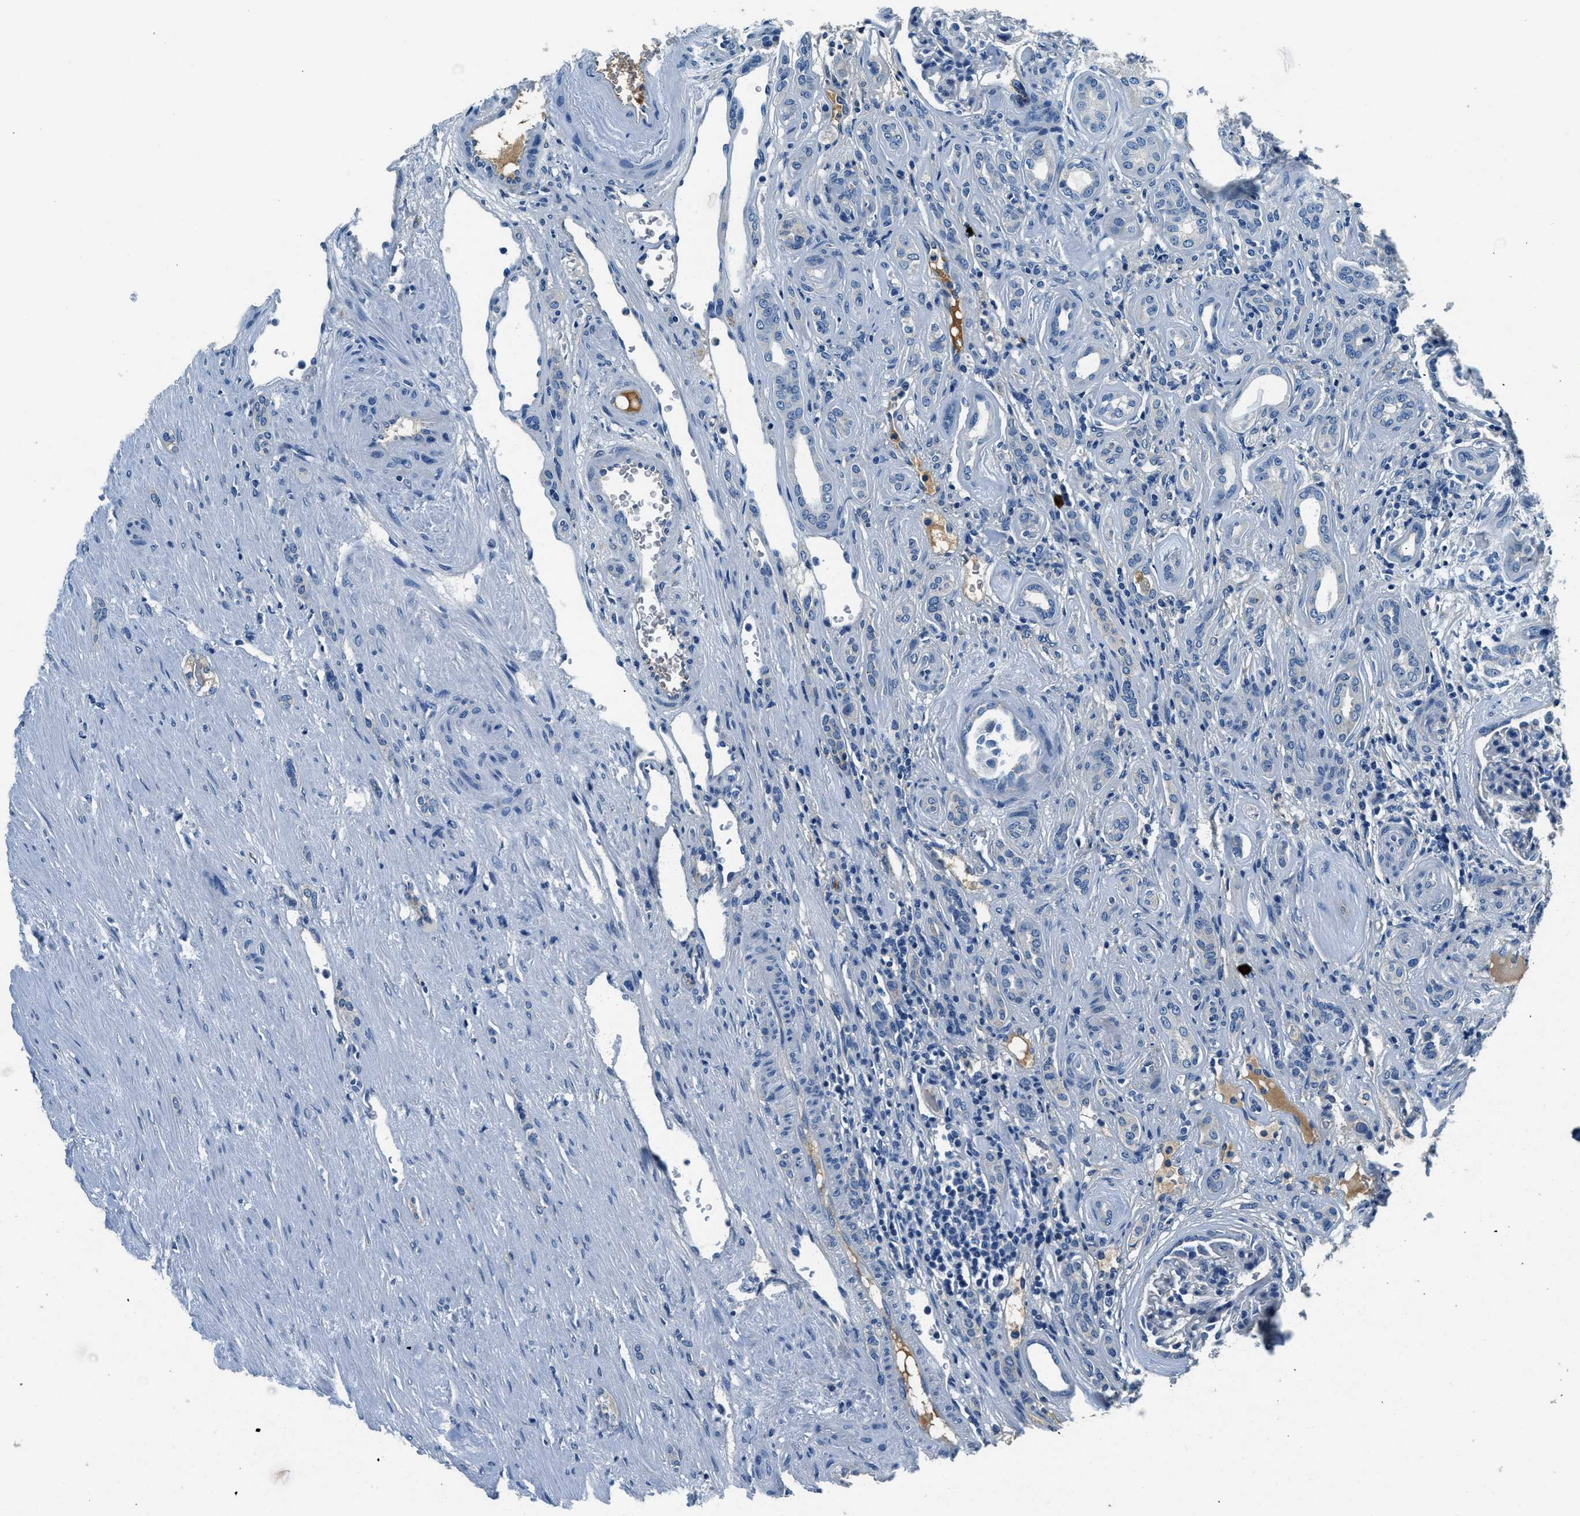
{"staining": {"intensity": "negative", "quantity": "none", "location": "none"}, "tissue": "renal cancer", "cell_type": "Tumor cells", "image_type": "cancer", "snomed": [{"axis": "morphology", "description": "Adenocarcinoma, NOS"}, {"axis": "topography", "description": "Kidney"}], "caption": "Immunohistochemistry (IHC) micrograph of neoplastic tissue: renal adenocarcinoma stained with DAB (3,3'-diaminobenzidine) exhibits no significant protein positivity in tumor cells.", "gene": "TMEM186", "patient": {"sex": "female", "age": 69}}